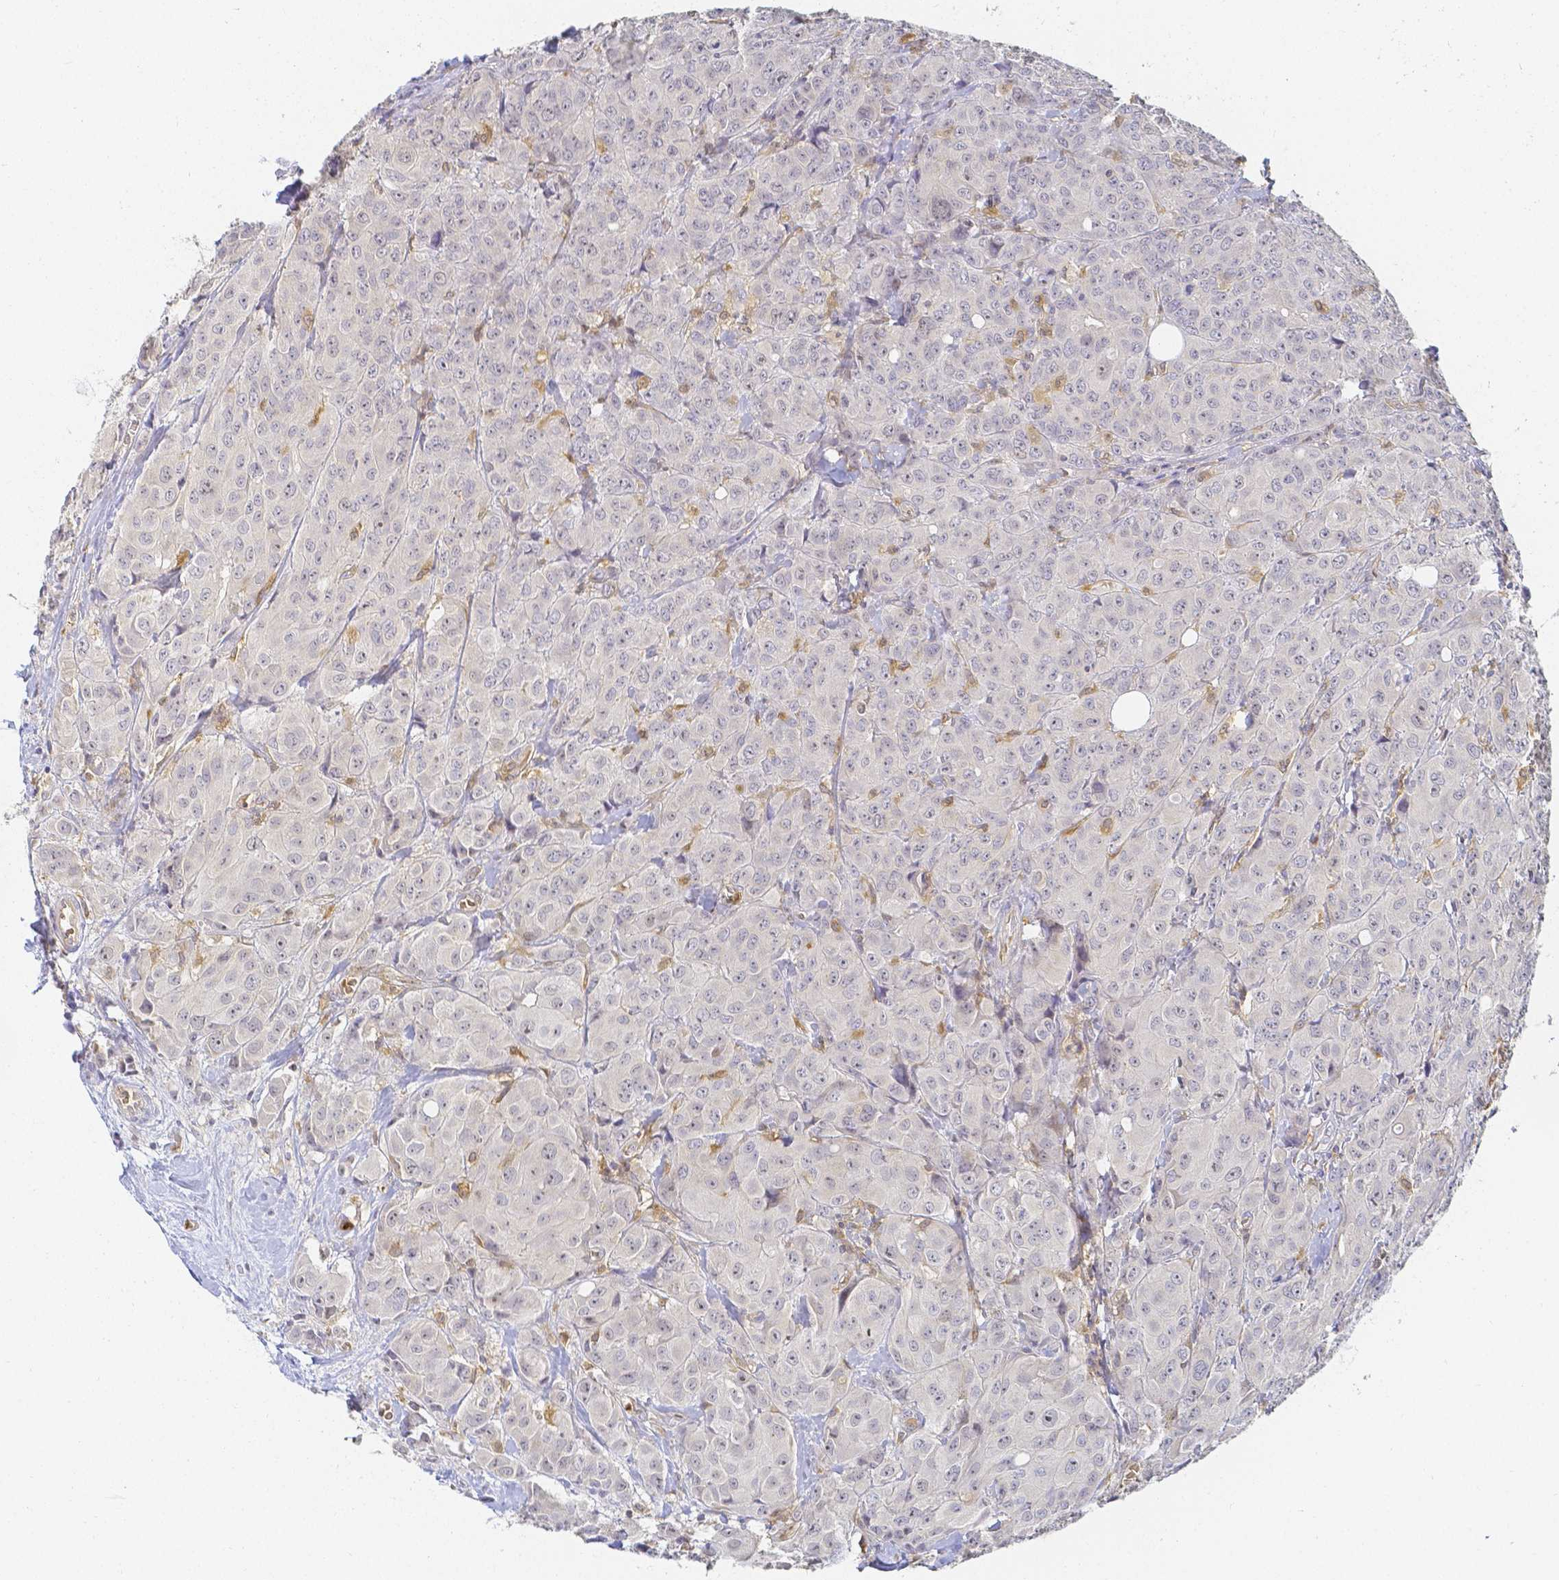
{"staining": {"intensity": "negative", "quantity": "none", "location": "none"}, "tissue": "breast cancer", "cell_type": "Tumor cells", "image_type": "cancer", "snomed": [{"axis": "morphology", "description": "Duct carcinoma"}, {"axis": "topography", "description": "Breast"}], "caption": "The histopathology image displays no significant expression in tumor cells of breast cancer.", "gene": "KCNH1", "patient": {"sex": "female", "age": 43}}